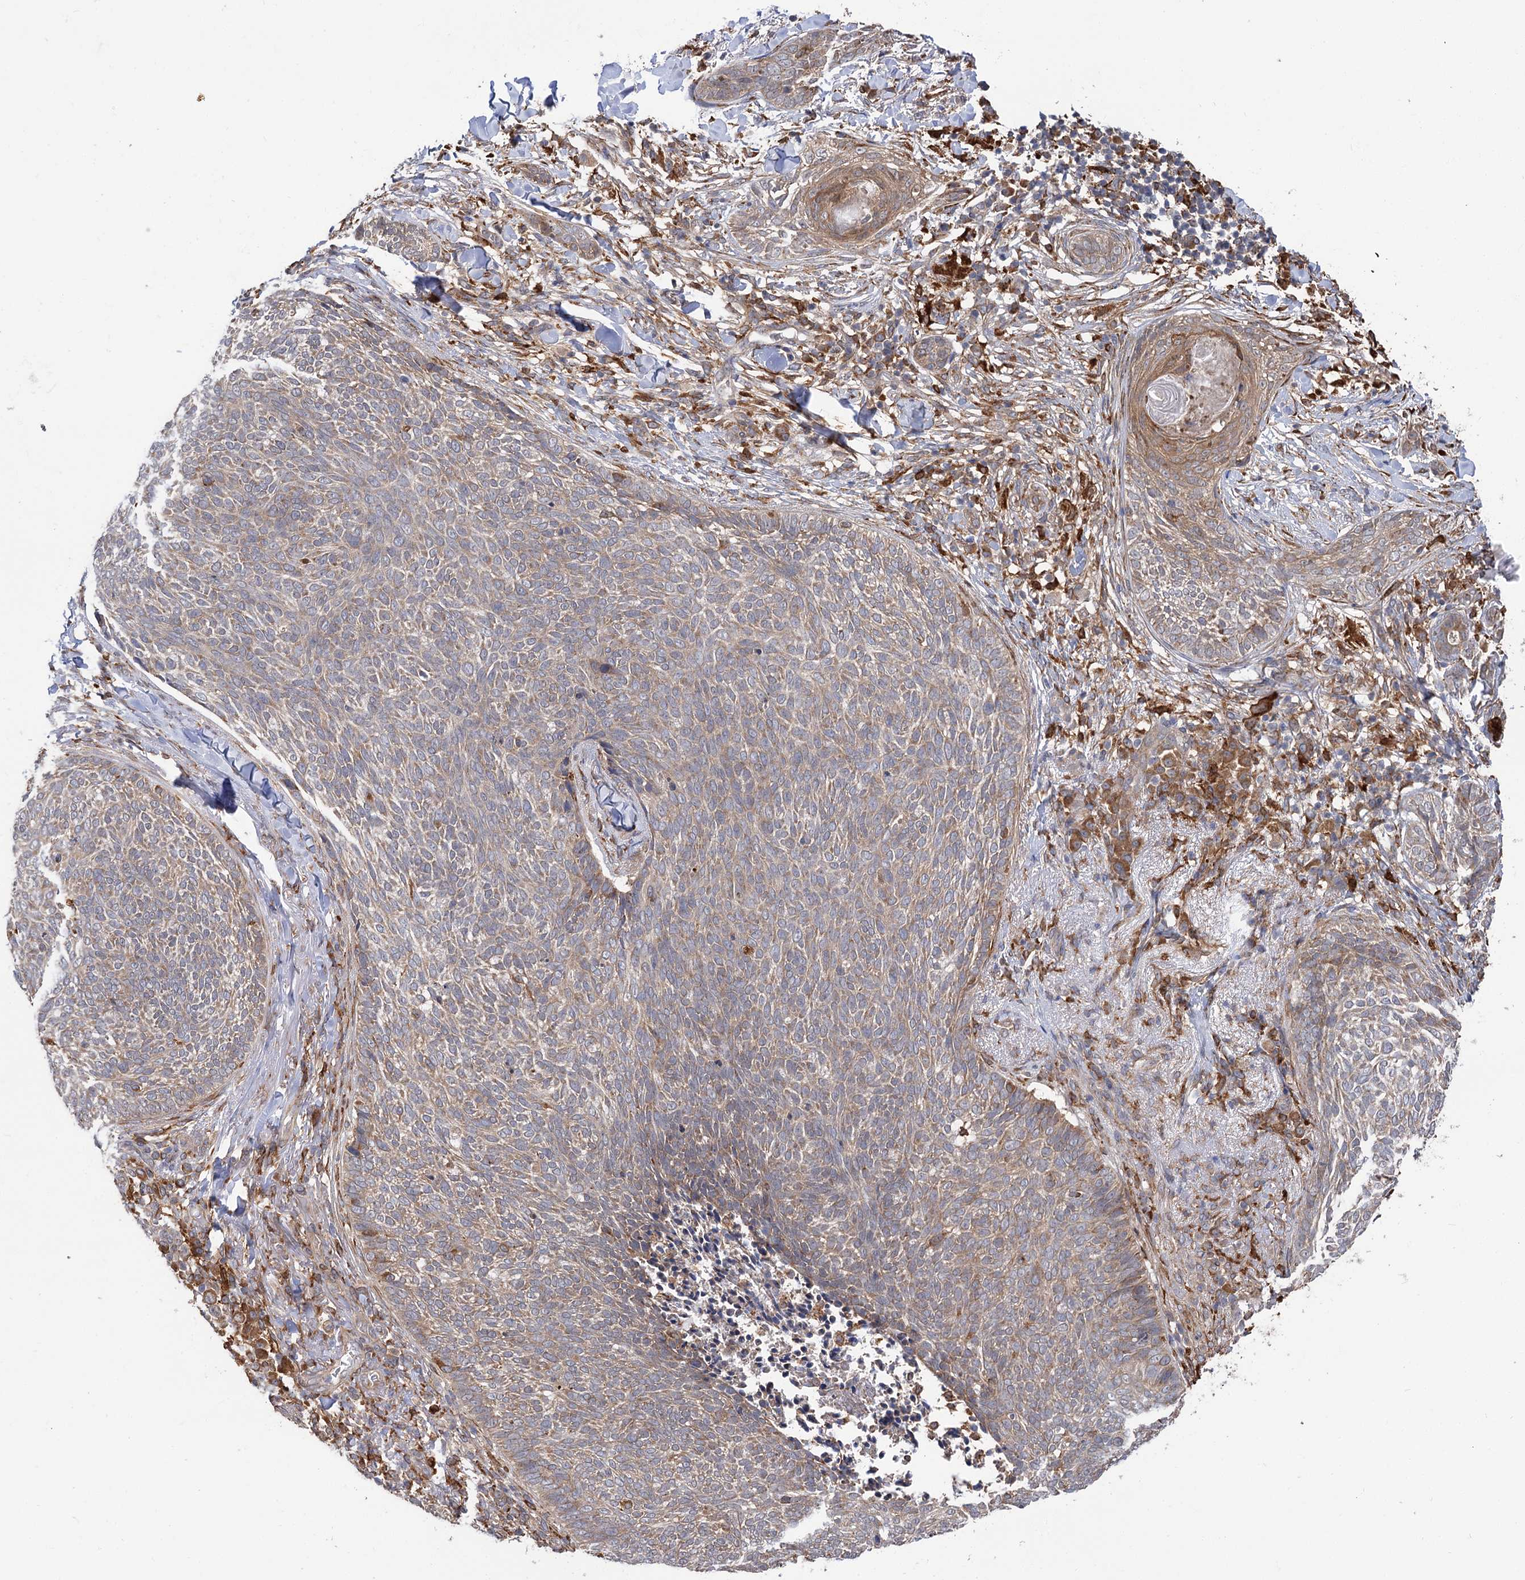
{"staining": {"intensity": "weak", "quantity": ">75%", "location": "cytoplasmic/membranous"}, "tissue": "skin cancer", "cell_type": "Tumor cells", "image_type": "cancer", "snomed": [{"axis": "morphology", "description": "Basal cell carcinoma"}, {"axis": "topography", "description": "Skin"}], "caption": "A low amount of weak cytoplasmic/membranous staining is seen in approximately >75% of tumor cells in skin basal cell carcinoma tissue.", "gene": "PPIP5K2", "patient": {"sex": "male", "age": 85}}